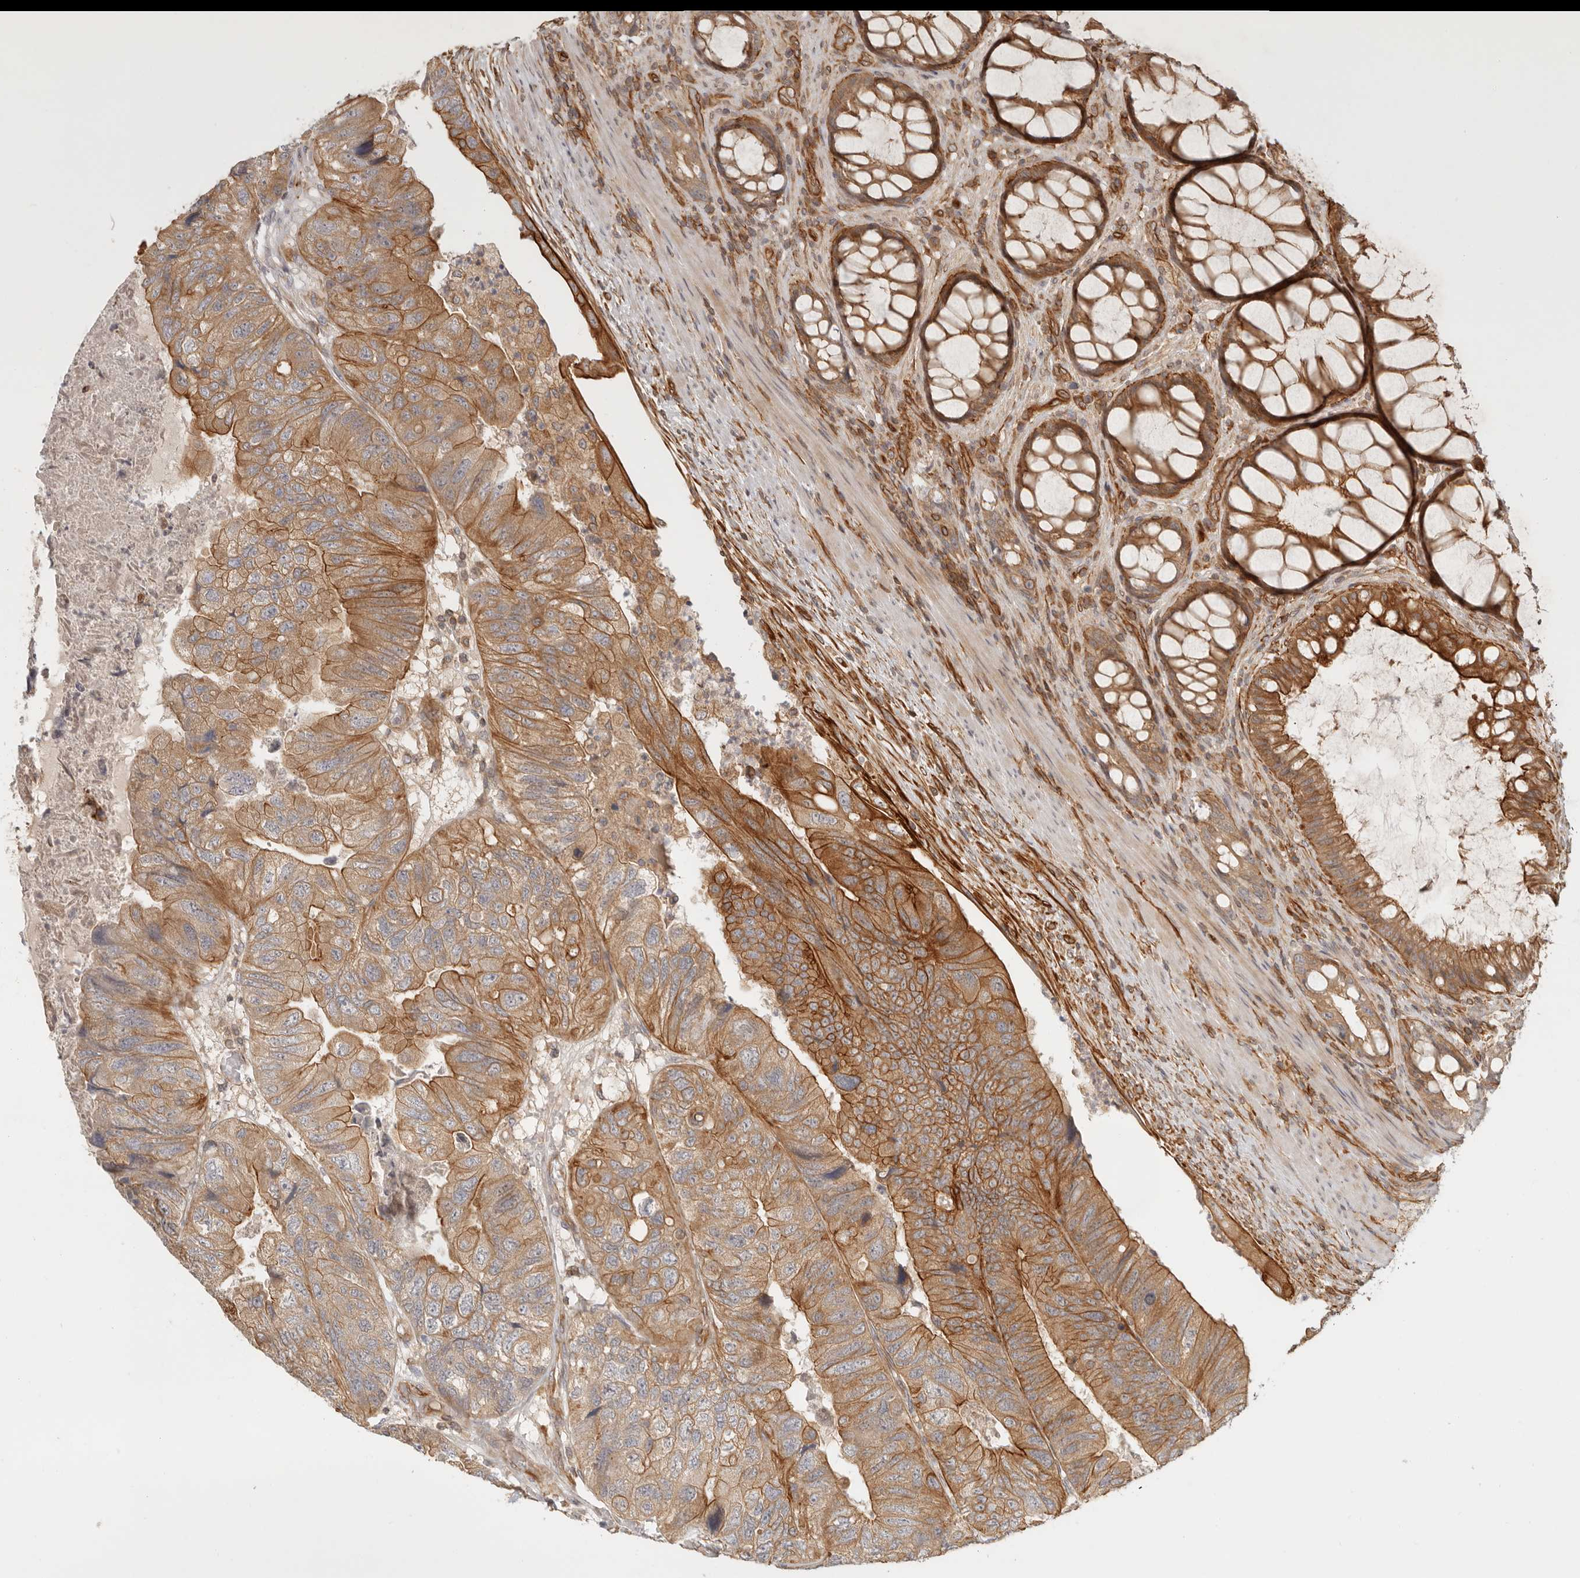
{"staining": {"intensity": "moderate", "quantity": ">75%", "location": "cytoplasmic/membranous"}, "tissue": "colorectal cancer", "cell_type": "Tumor cells", "image_type": "cancer", "snomed": [{"axis": "morphology", "description": "Adenocarcinoma, NOS"}, {"axis": "topography", "description": "Rectum"}], "caption": "There is medium levels of moderate cytoplasmic/membranous staining in tumor cells of colorectal cancer (adenocarcinoma), as demonstrated by immunohistochemical staining (brown color).", "gene": "UFSP1", "patient": {"sex": "male", "age": 63}}